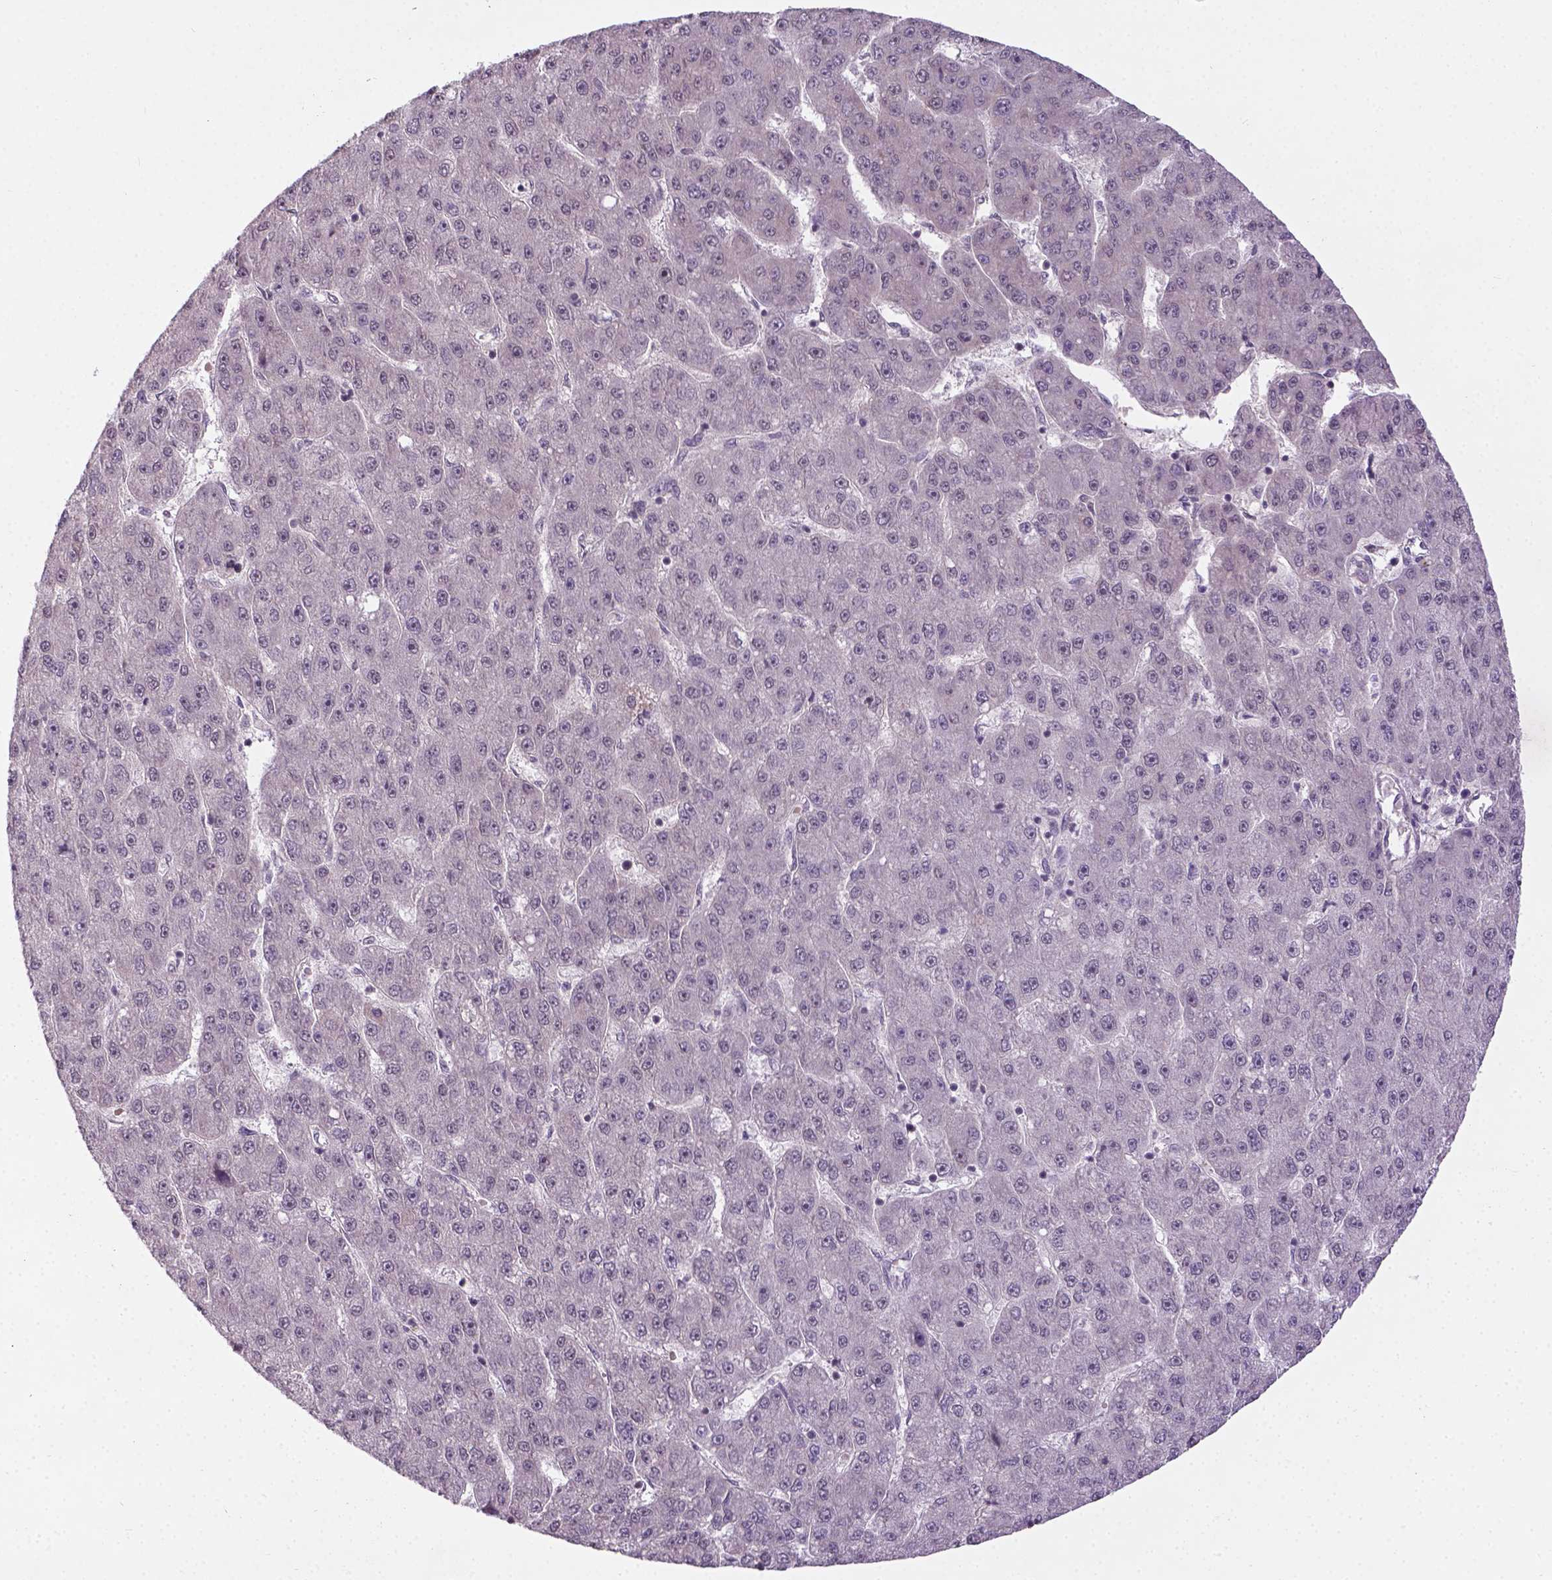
{"staining": {"intensity": "negative", "quantity": "none", "location": "none"}, "tissue": "liver cancer", "cell_type": "Tumor cells", "image_type": "cancer", "snomed": [{"axis": "morphology", "description": "Carcinoma, Hepatocellular, NOS"}, {"axis": "topography", "description": "Liver"}], "caption": "Immunohistochemical staining of liver cancer exhibits no significant positivity in tumor cells. (Immunohistochemistry, brightfield microscopy, high magnification).", "gene": "ANKRD54", "patient": {"sex": "male", "age": 67}}